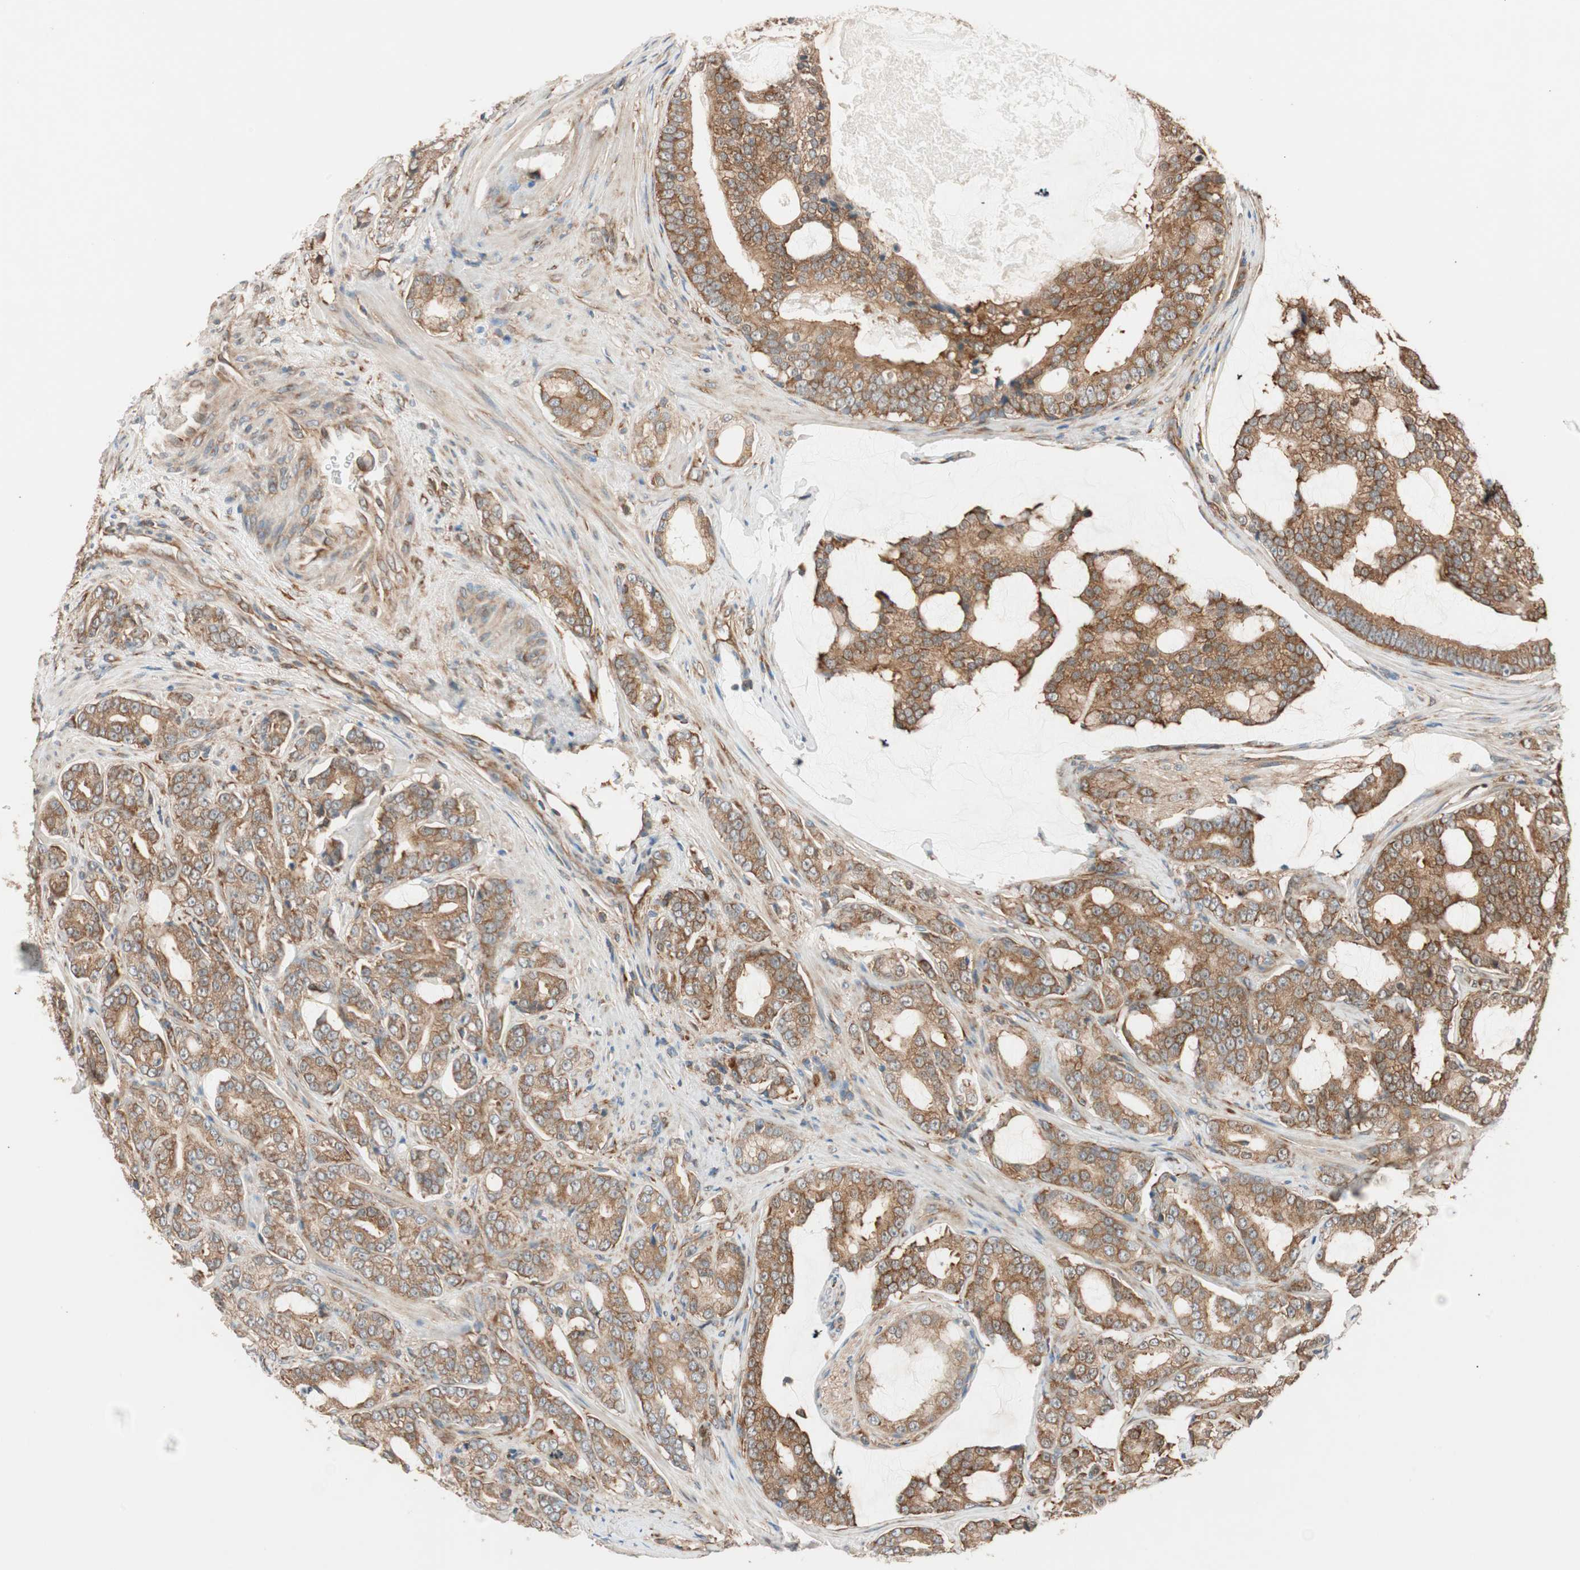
{"staining": {"intensity": "strong", "quantity": ">75%", "location": "cytoplasmic/membranous"}, "tissue": "prostate cancer", "cell_type": "Tumor cells", "image_type": "cancer", "snomed": [{"axis": "morphology", "description": "Adenocarcinoma, Low grade"}, {"axis": "topography", "description": "Prostate"}], "caption": "A brown stain highlights strong cytoplasmic/membranous staining of a protein in prostate cancer (adenocarcinoma (low-grade)) tumor cells.", "gene": "WASL", "patient": {"sex": "male", "age": 58}}